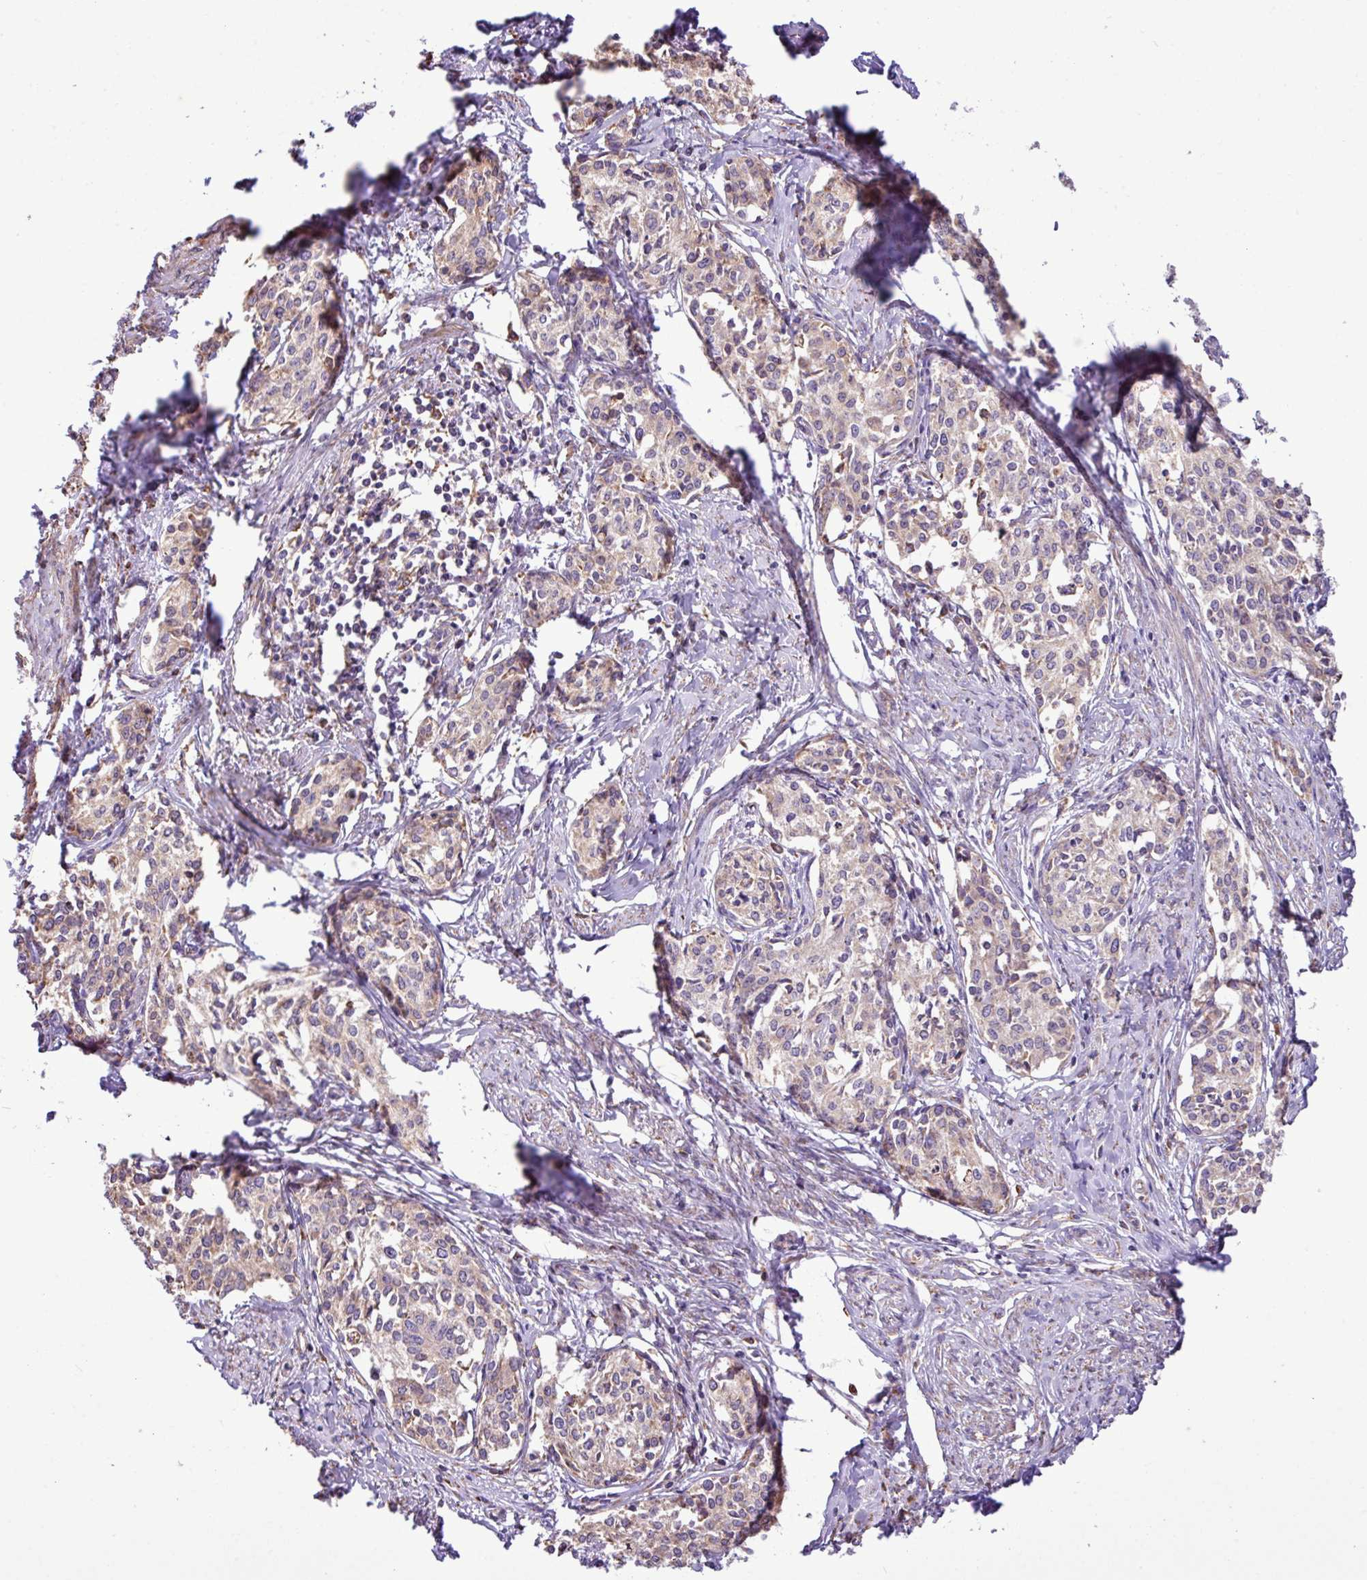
{"staining": {"intensity": "weak", "quantity": "25%-75%", "location": "cytoplasmic/membranous"}, "tissue": "cervical cancer", "cell_type": "Tumor cells", "image_type": "cancer", "snomed": [{"axis": "morphology", "description": "Squamous cell carcinoma, NOS"}, {"axis": "morphology", "description": "Adenocarcinoma, NOS"}, {"axis": "topography", "description": "Cervix"}], "caption": "Protein positivity by IHC reveals weak cytoplasmic/membranous staining in approximately 25%-75% of tumor cells in cervical cancer.", "gene": "ZSCAN5A", "patient": {"sex": "female", "age": 52}}